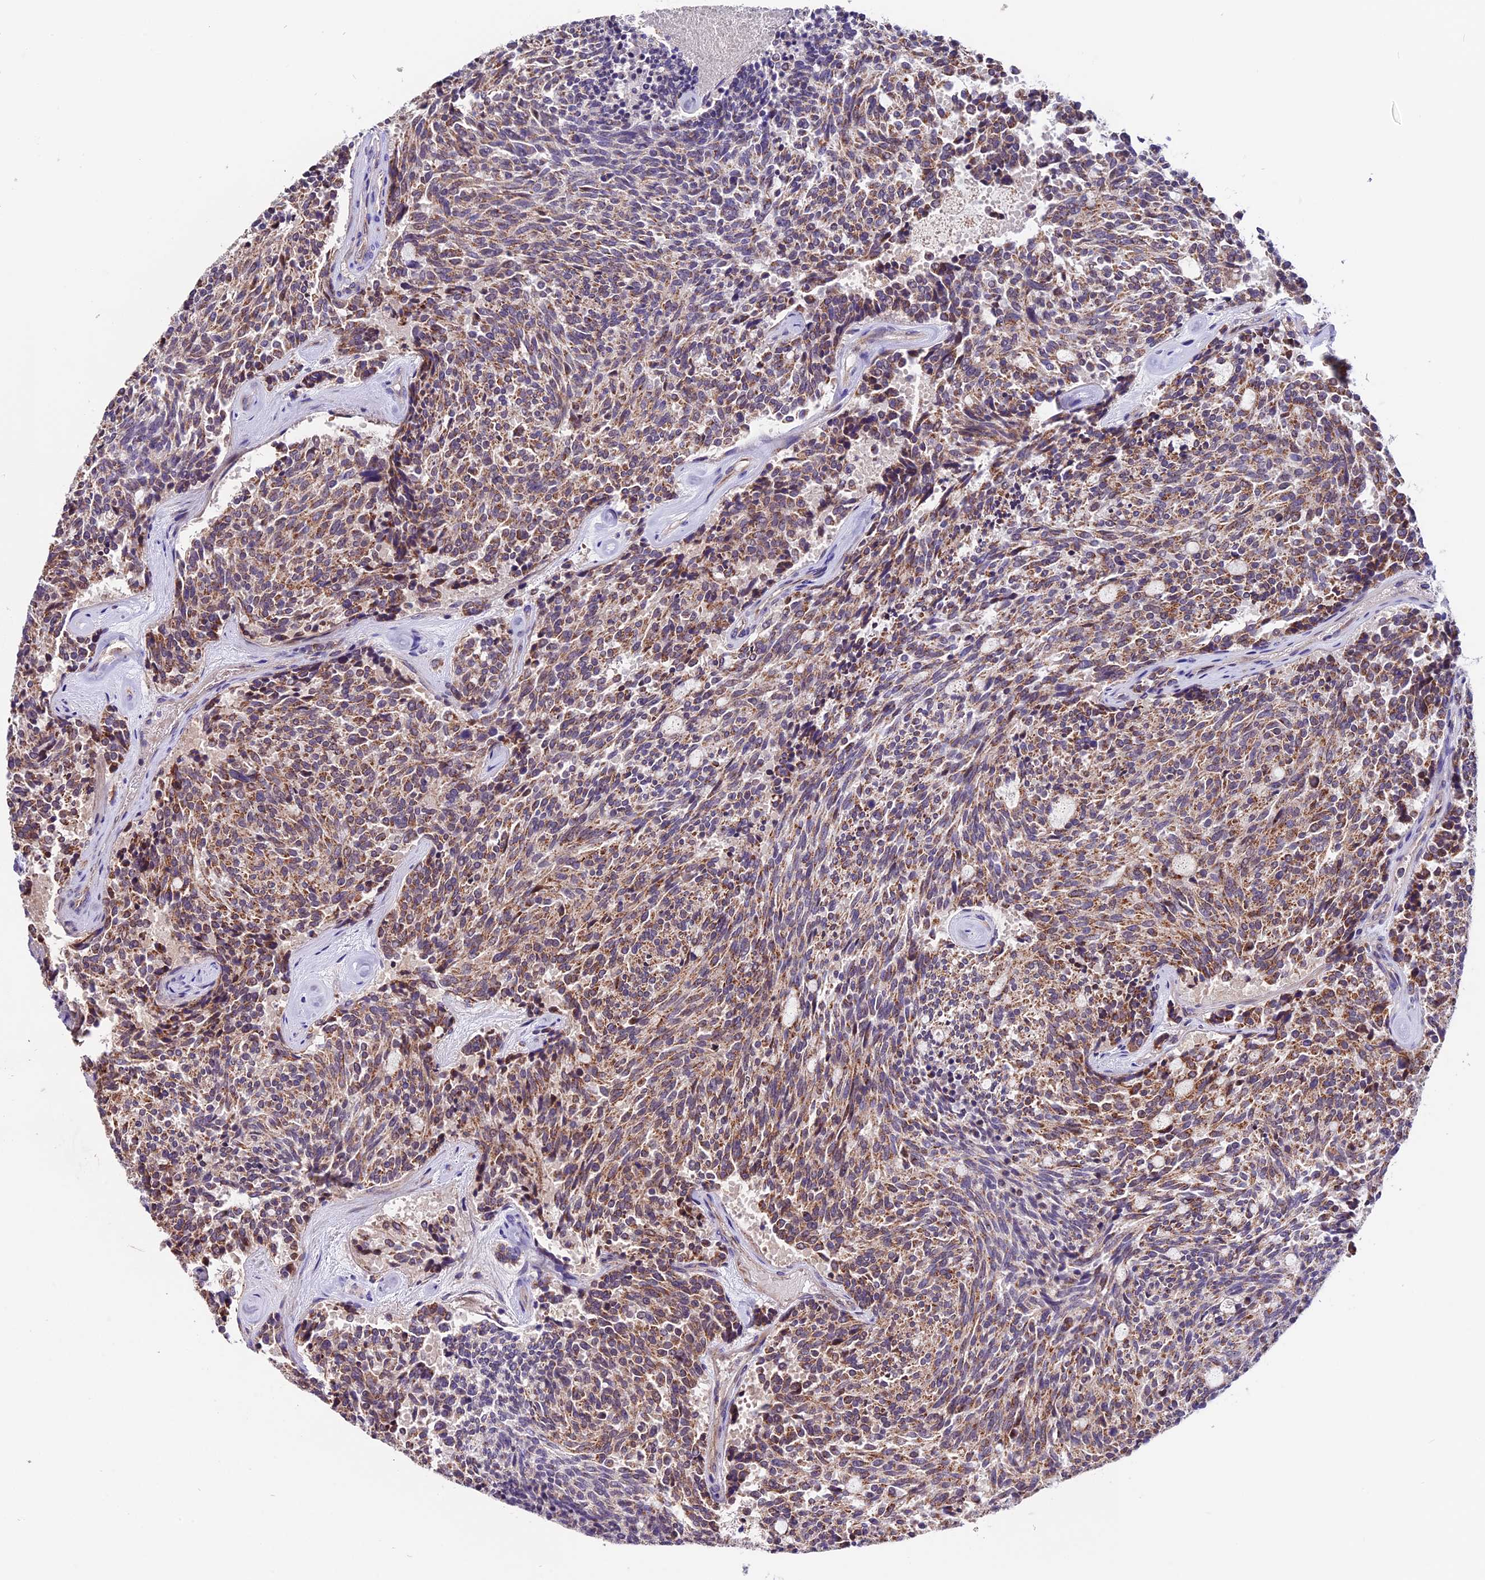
{"staining": {"intensity": "moderate", "quantity": ">75%", "location": "cytoplasmic/membranous"}, "tissue": "carcinoid", "cell_type": "Tumor cells", "image_type": "cancer", "snomed": [{"axis": "morphology", "description": "Carcinoid, malignant, NOS"}, {"axis": "topography", "description": "Pancreas"}], "caption": "A brown stain labels moderate cytoplasmic/membranous expression of a protein in human carcinoid tumor cells.", "gene": "DDX28", "patient": {"sex": "female", "age": 54}}